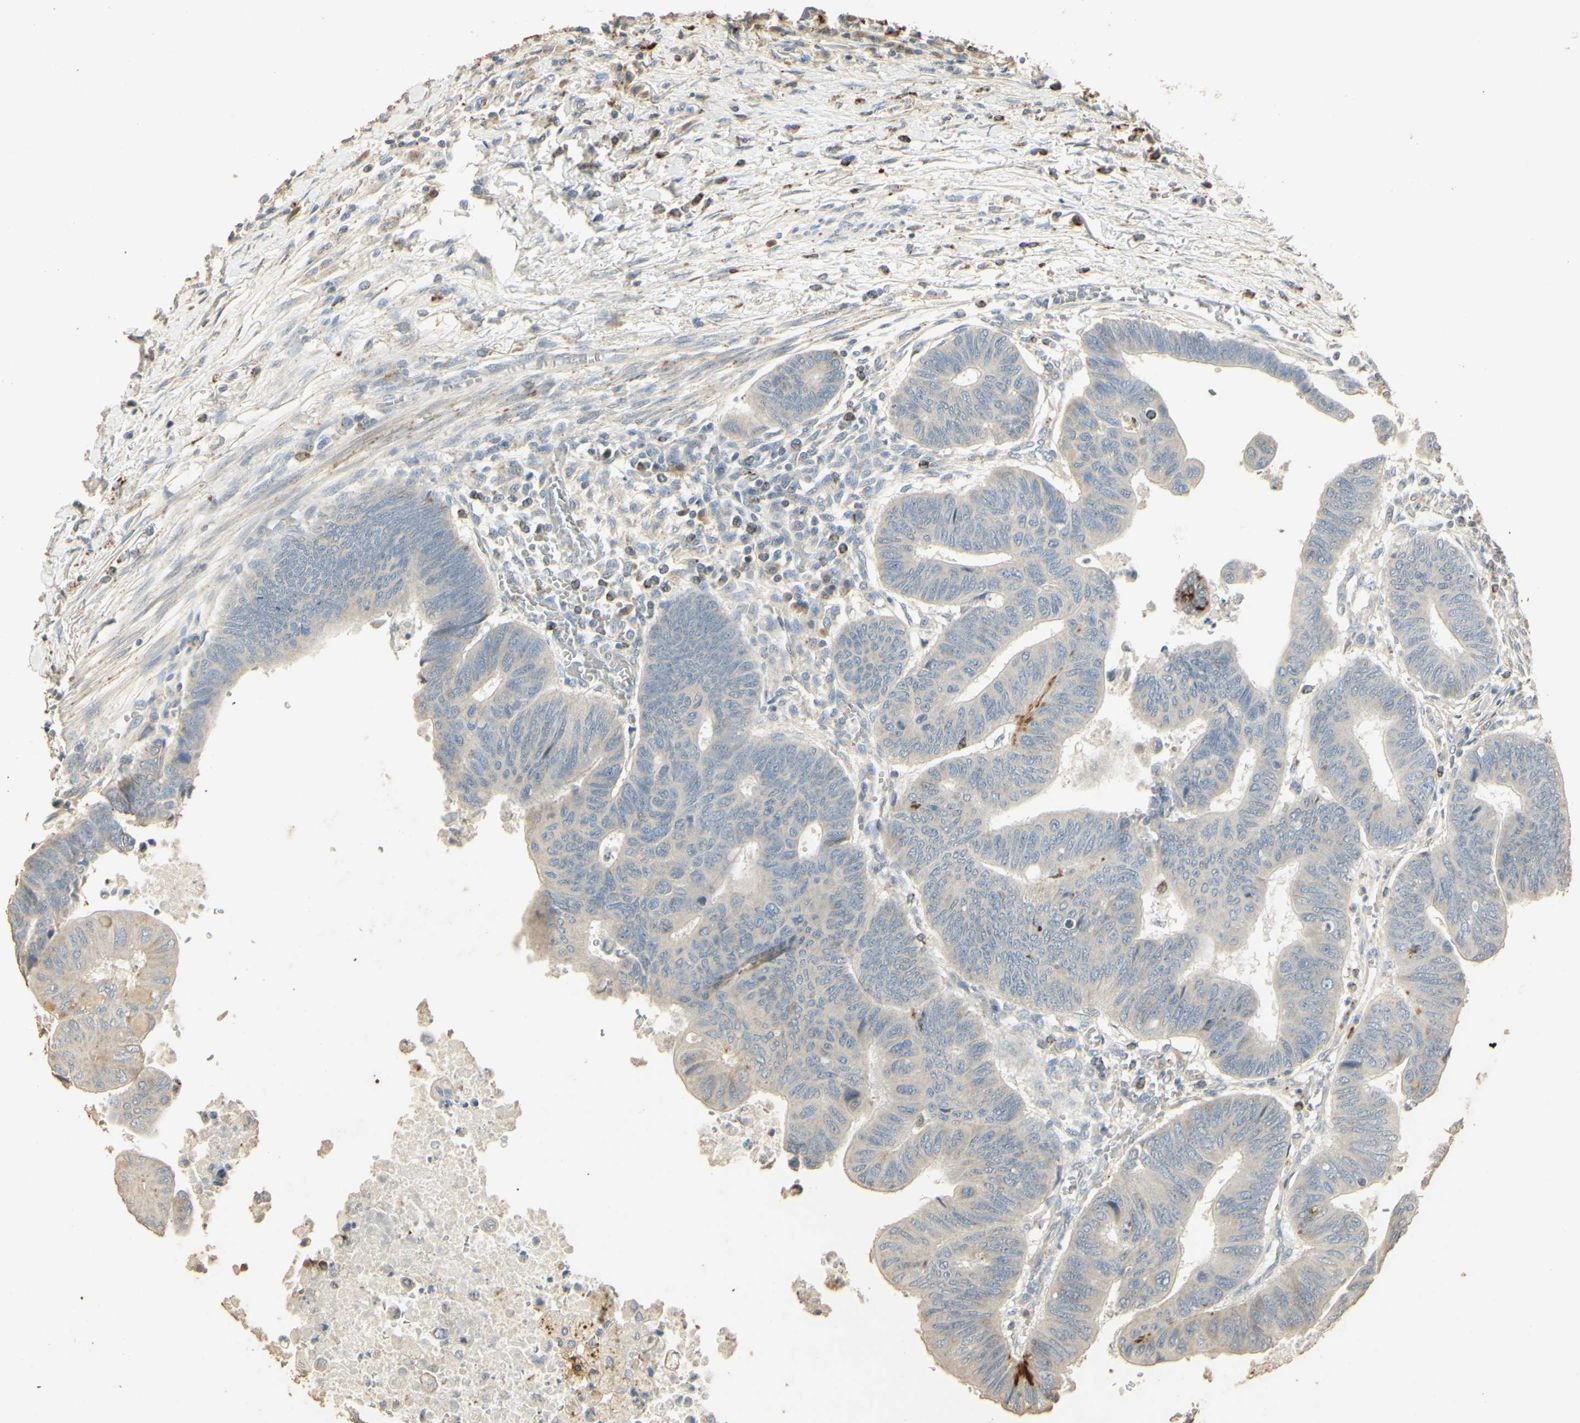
{"staining": {"intensity": "negative", "quantity": "none", "location": "none"}, "tissue": "colorectal cancer", "cell_type": "Tumor cells", "image_type": "cancer", "snomed": [{"axis": "morphology", "description": "Normal tissue, NOS"}, {"axis": "morphology", "description": "Adenocarcinoma, NOS"}, {"axis": "topography", "description": "Rectum"}, {"axis": "topography", "description": "Peripheral nerve tissue"}], "caption": "DAB (3,3'-diaminobenzidine) immunohistochemical staining of human colorectal adenocarcinoma shows no significant staining in tumor cells.", "gene": "ARHGEF17", "patient": {"sex": "male", "age": 92}}